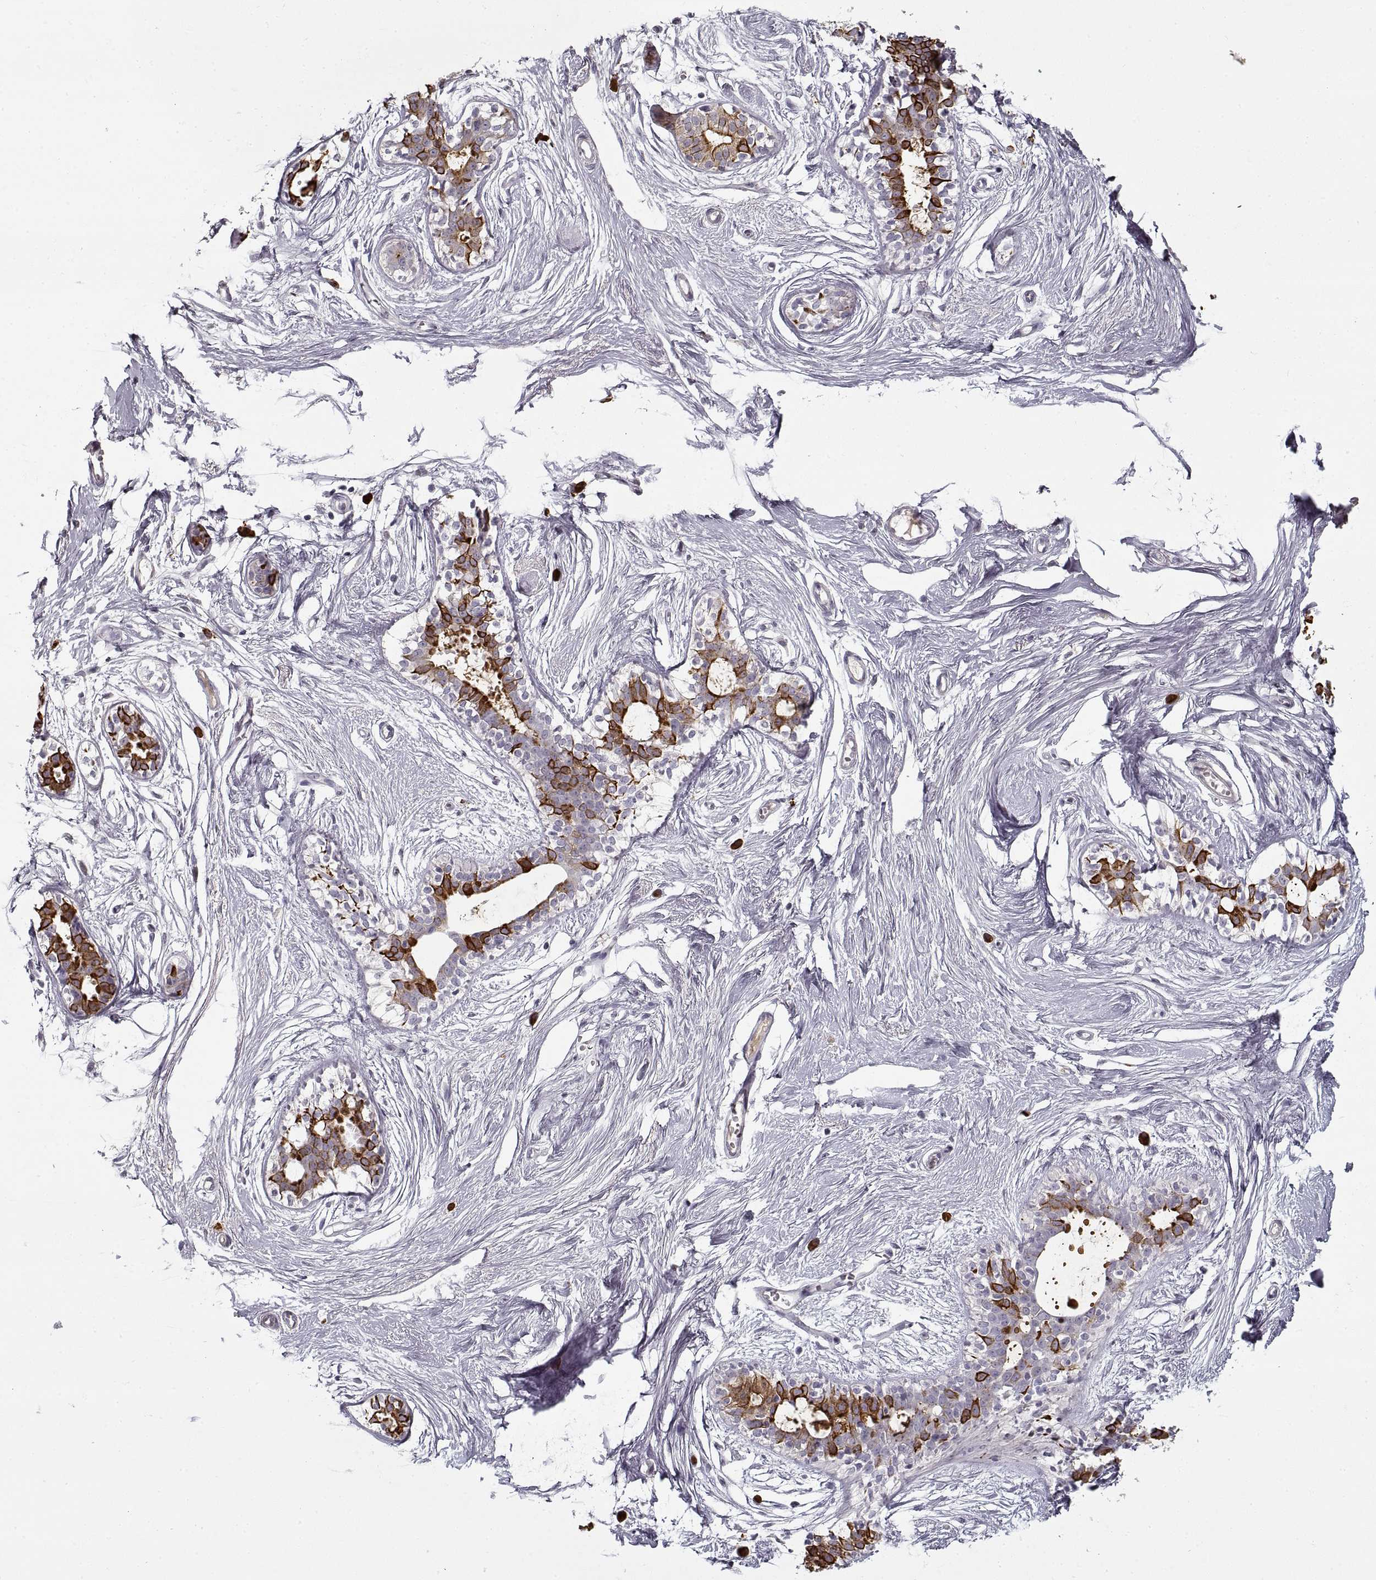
{"staining": {"intensity": "negative", "quantity": "none", "location": "none"}, "tissue": "breast", "cell_type": "Adipocytes", "image_type": "normal", "snomed": [{"axis": "morphology", "description": "Normal tissue, NOS"}, {"axis": "topography", "description": "Breast"}], "caption": "Adipocytes show no significant staining in unremarkable breast. The staining was performed using DAB to visualize the protein expression in brown, while the nuclei were stained in blue with hematoxylin (Magnification: 20x).", "gene": "GAD2", "patient": {"sex": "female", "age": 49}}